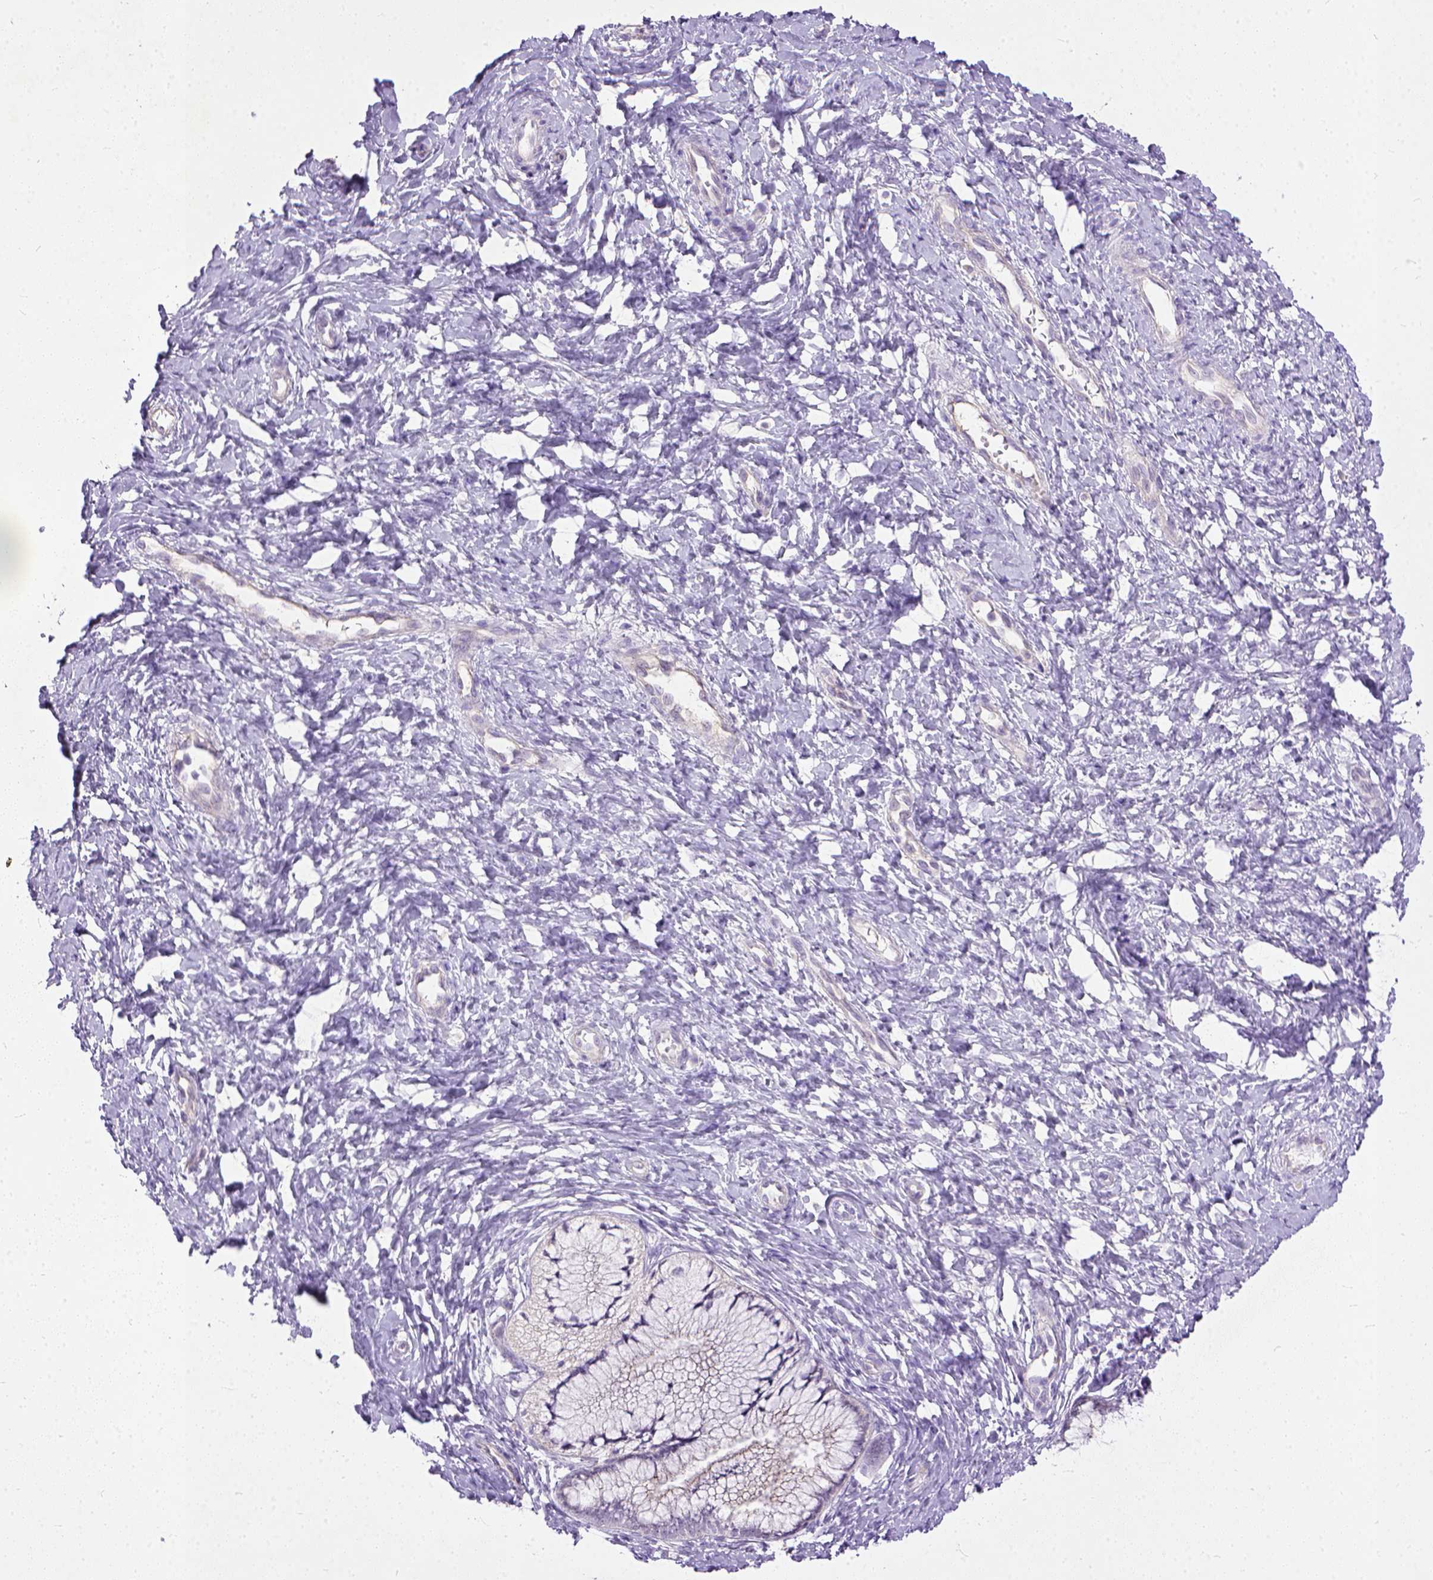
{"staining": {"intensity": "negative", "quantity": "none", "location": "none"}, "tissue": "cervix", "cell_type": "Glandular cells", "image_type": "normal", "snomed": [{"axis": "morphology", "description": "Normal tissue, NOS"}, {"axis": "topography", "description": "Cervix"}], "caption": "There is no significant expression in glandular cells of cervix. The staining was performed using DAB (3,3'-diaminobenzidine) to visualize the protein expression in brown, while the nuclei were stained in blue with hematoxylin (Magnification: 20x).", "gene": "ADGRF1", "patient": {"sex": "female", "age": 37}}